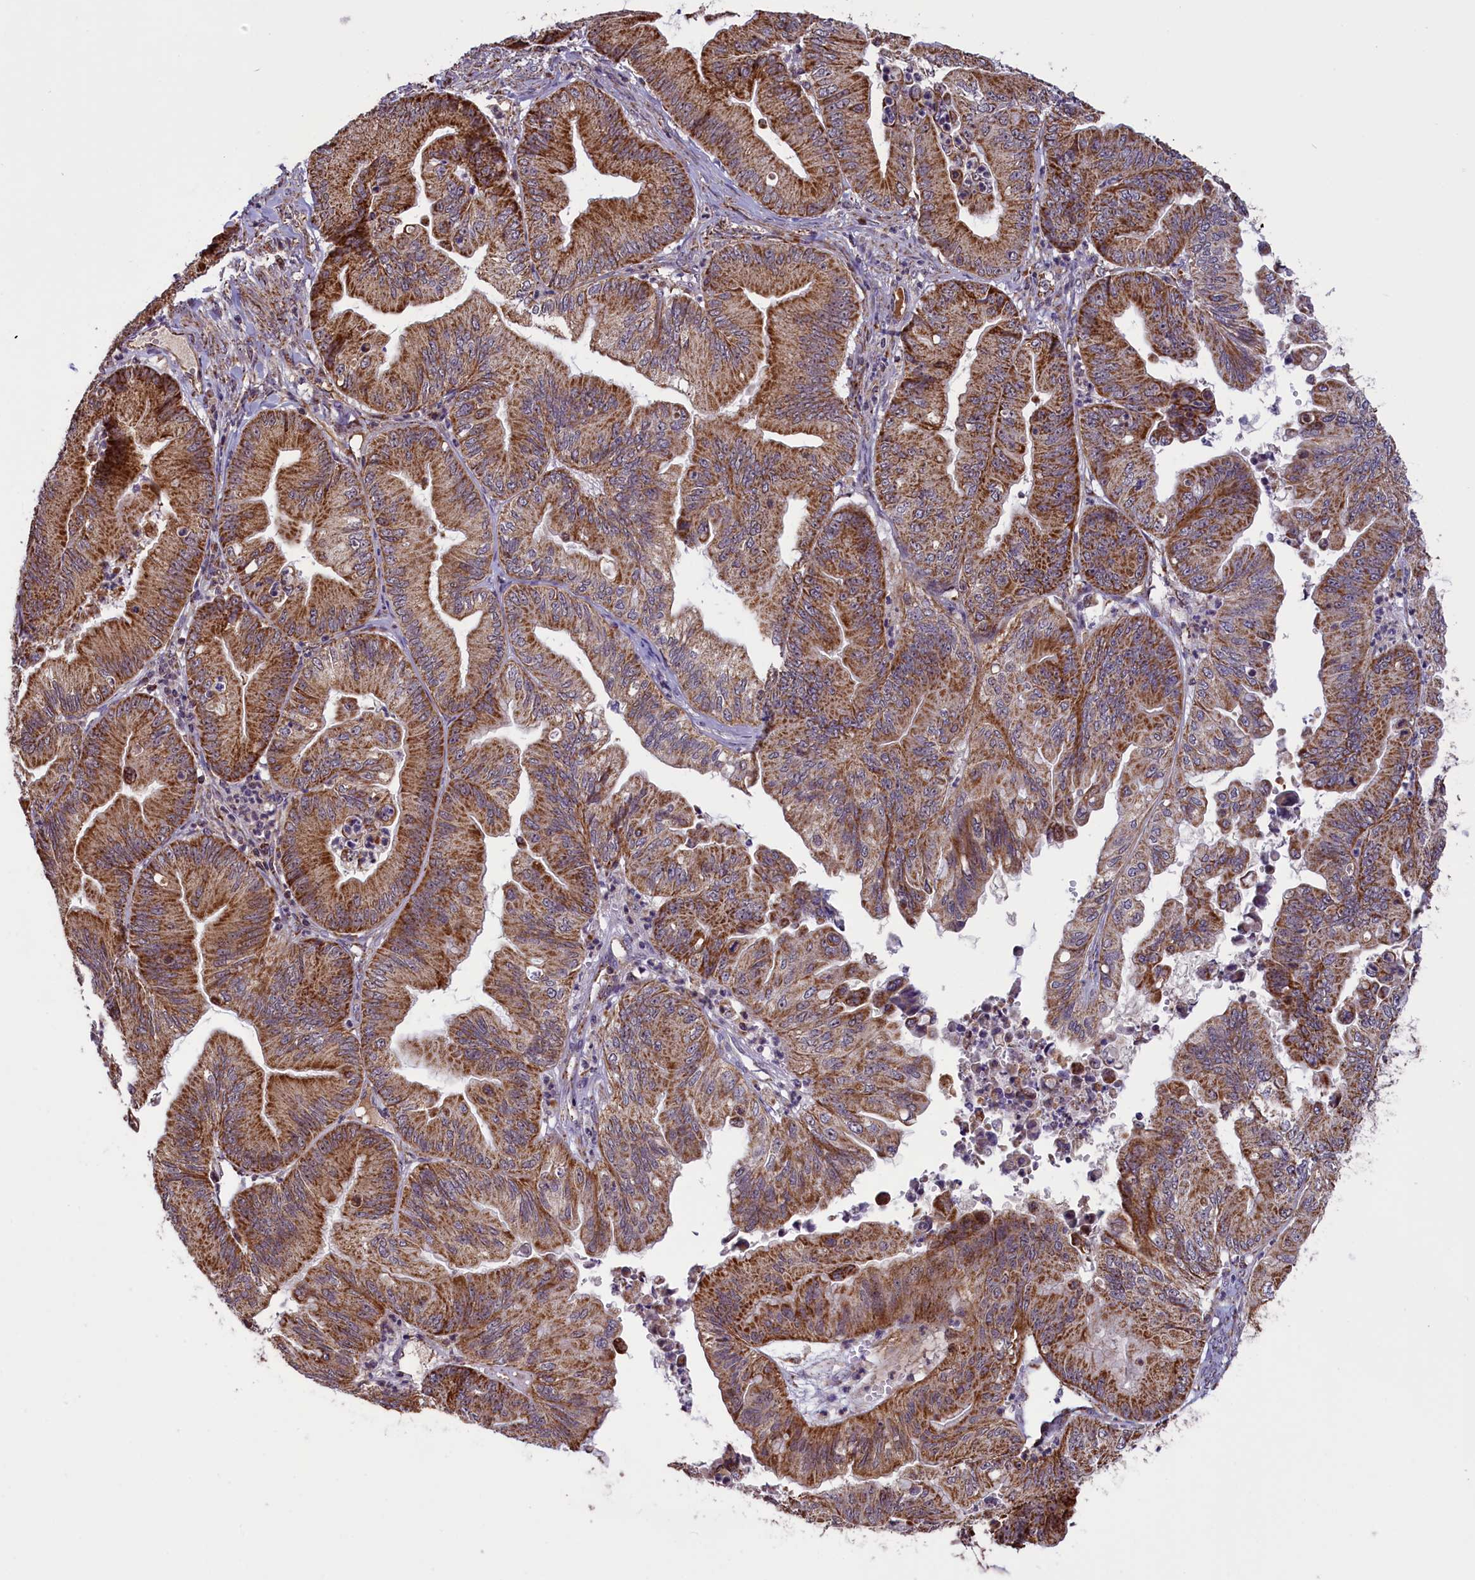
{"staining": {"intensity": "strong", "quantity": ">75%", "location": "cytoplasmic/membranous"}, "tissue": "ovarian cancer", "cell_type": "Tumor cells", "image_type": "cancer", "snomed": [{"axis": "morphology", "description": "Cystadenocarcinoma, mucinous, NOS"}, {"axis": "topography", "description": "Ovary"}], "caption": "A brown stain shows strong cytoplasmic/membranous expression of a protein in human ovarian cancer (mucinous cystadenocarcinoma) tumor cells.", "gene": "GLRX5", "patient": {"sex": "female", "age": 71}}